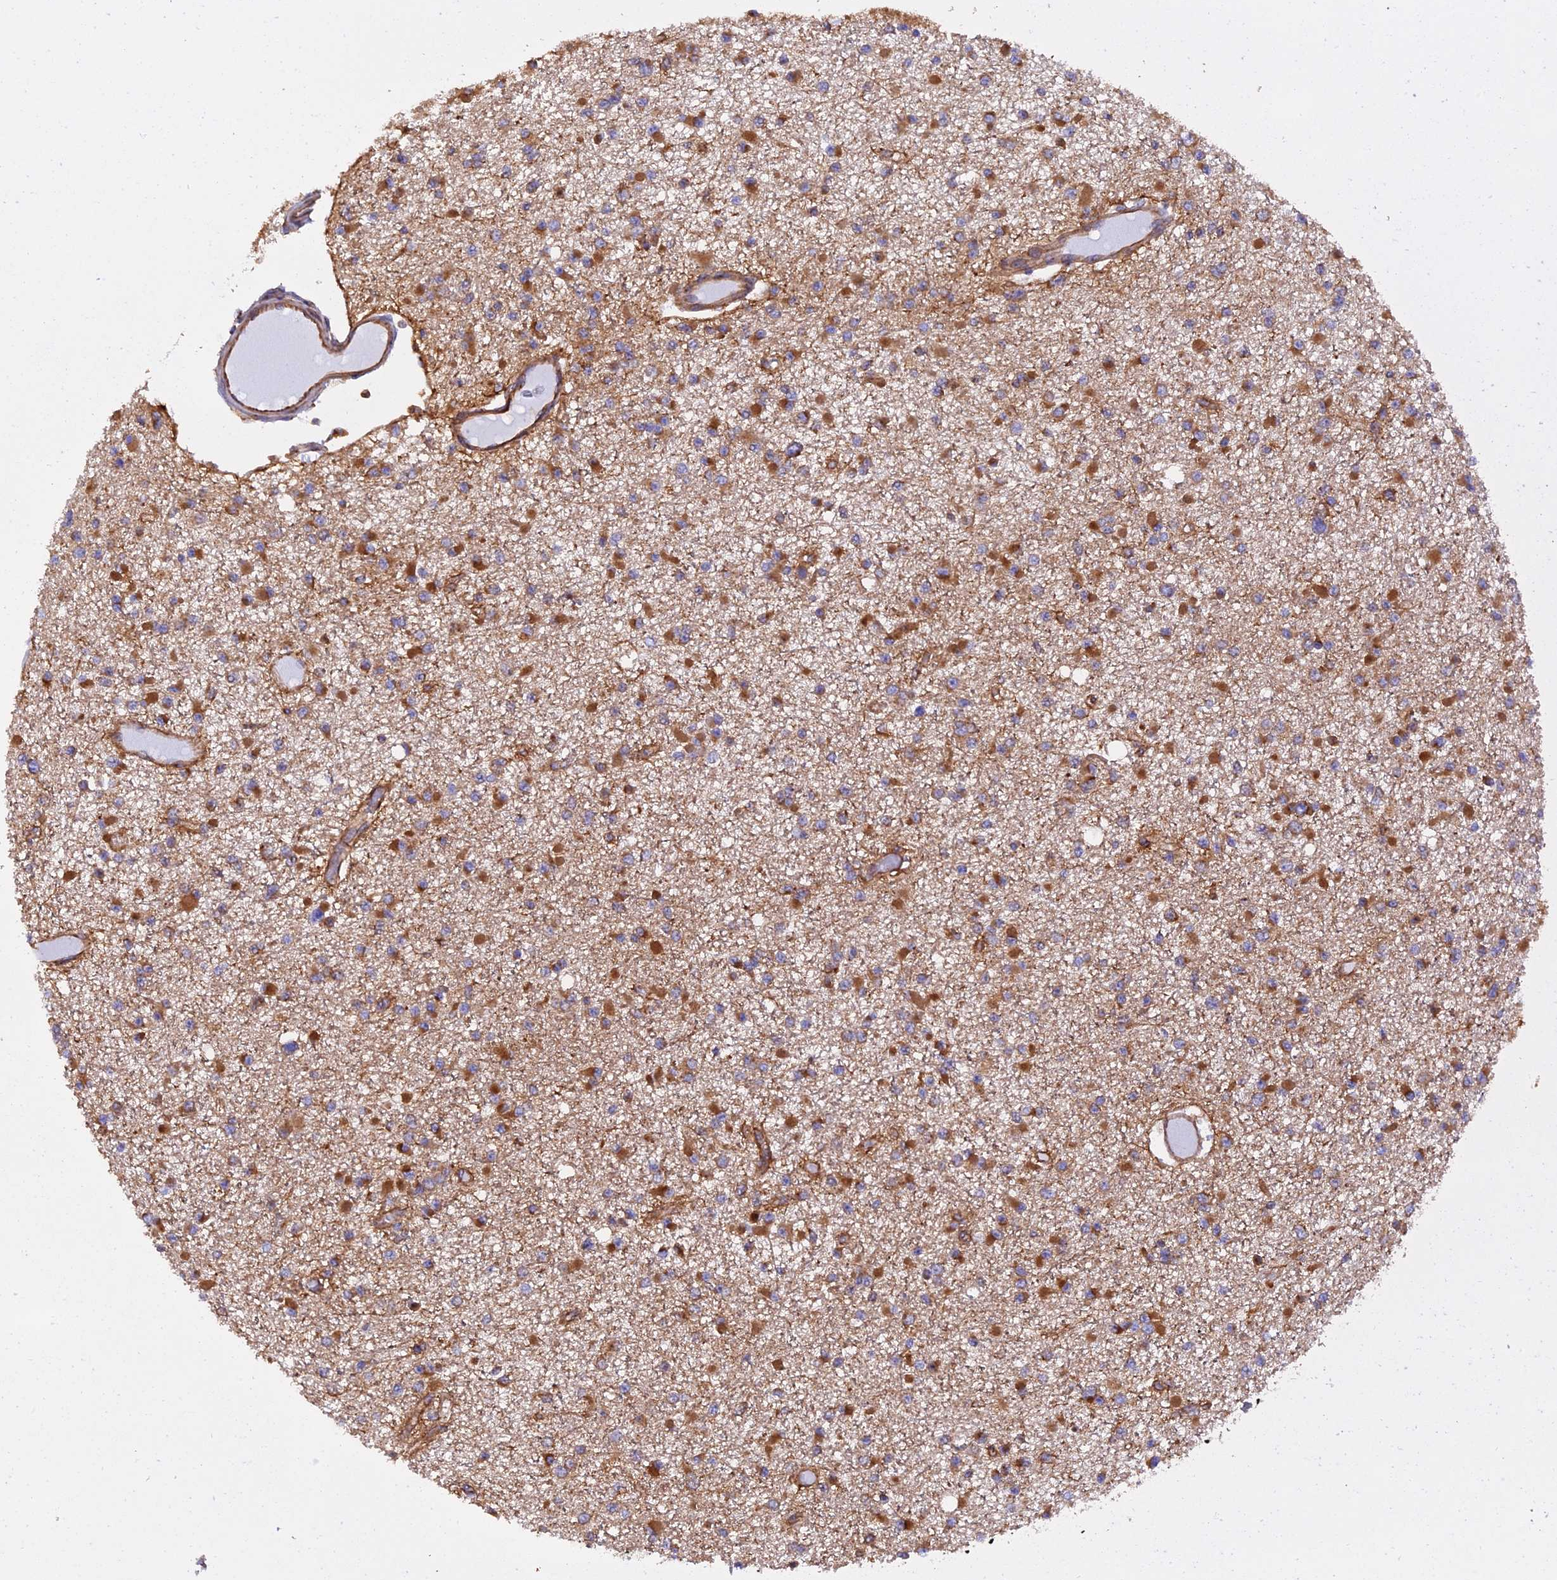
{"staining": {"intensity": "strong", "quantity": "25%-75%", "location": "cytoplasmic/membranous"}, "tissue": "glioma", "cell_type": "Tumor cells", "image_type": "cancer", "snomed": [{"axis": "morphology", "description": "Glioma, malignant, Low grade"}, {"axis": "topography", "description": "Brain"}], "caption": "Immunohistochemical staining of human glioma exhibits high levels of strong cytoplasmic/membranous expression in approximately 25%-75% of tumor cells. (DAB IHC with brightfield microscopy, high magnification).", "gene": "DCTN2", "patient": {"sex": "female", "age": 22}}